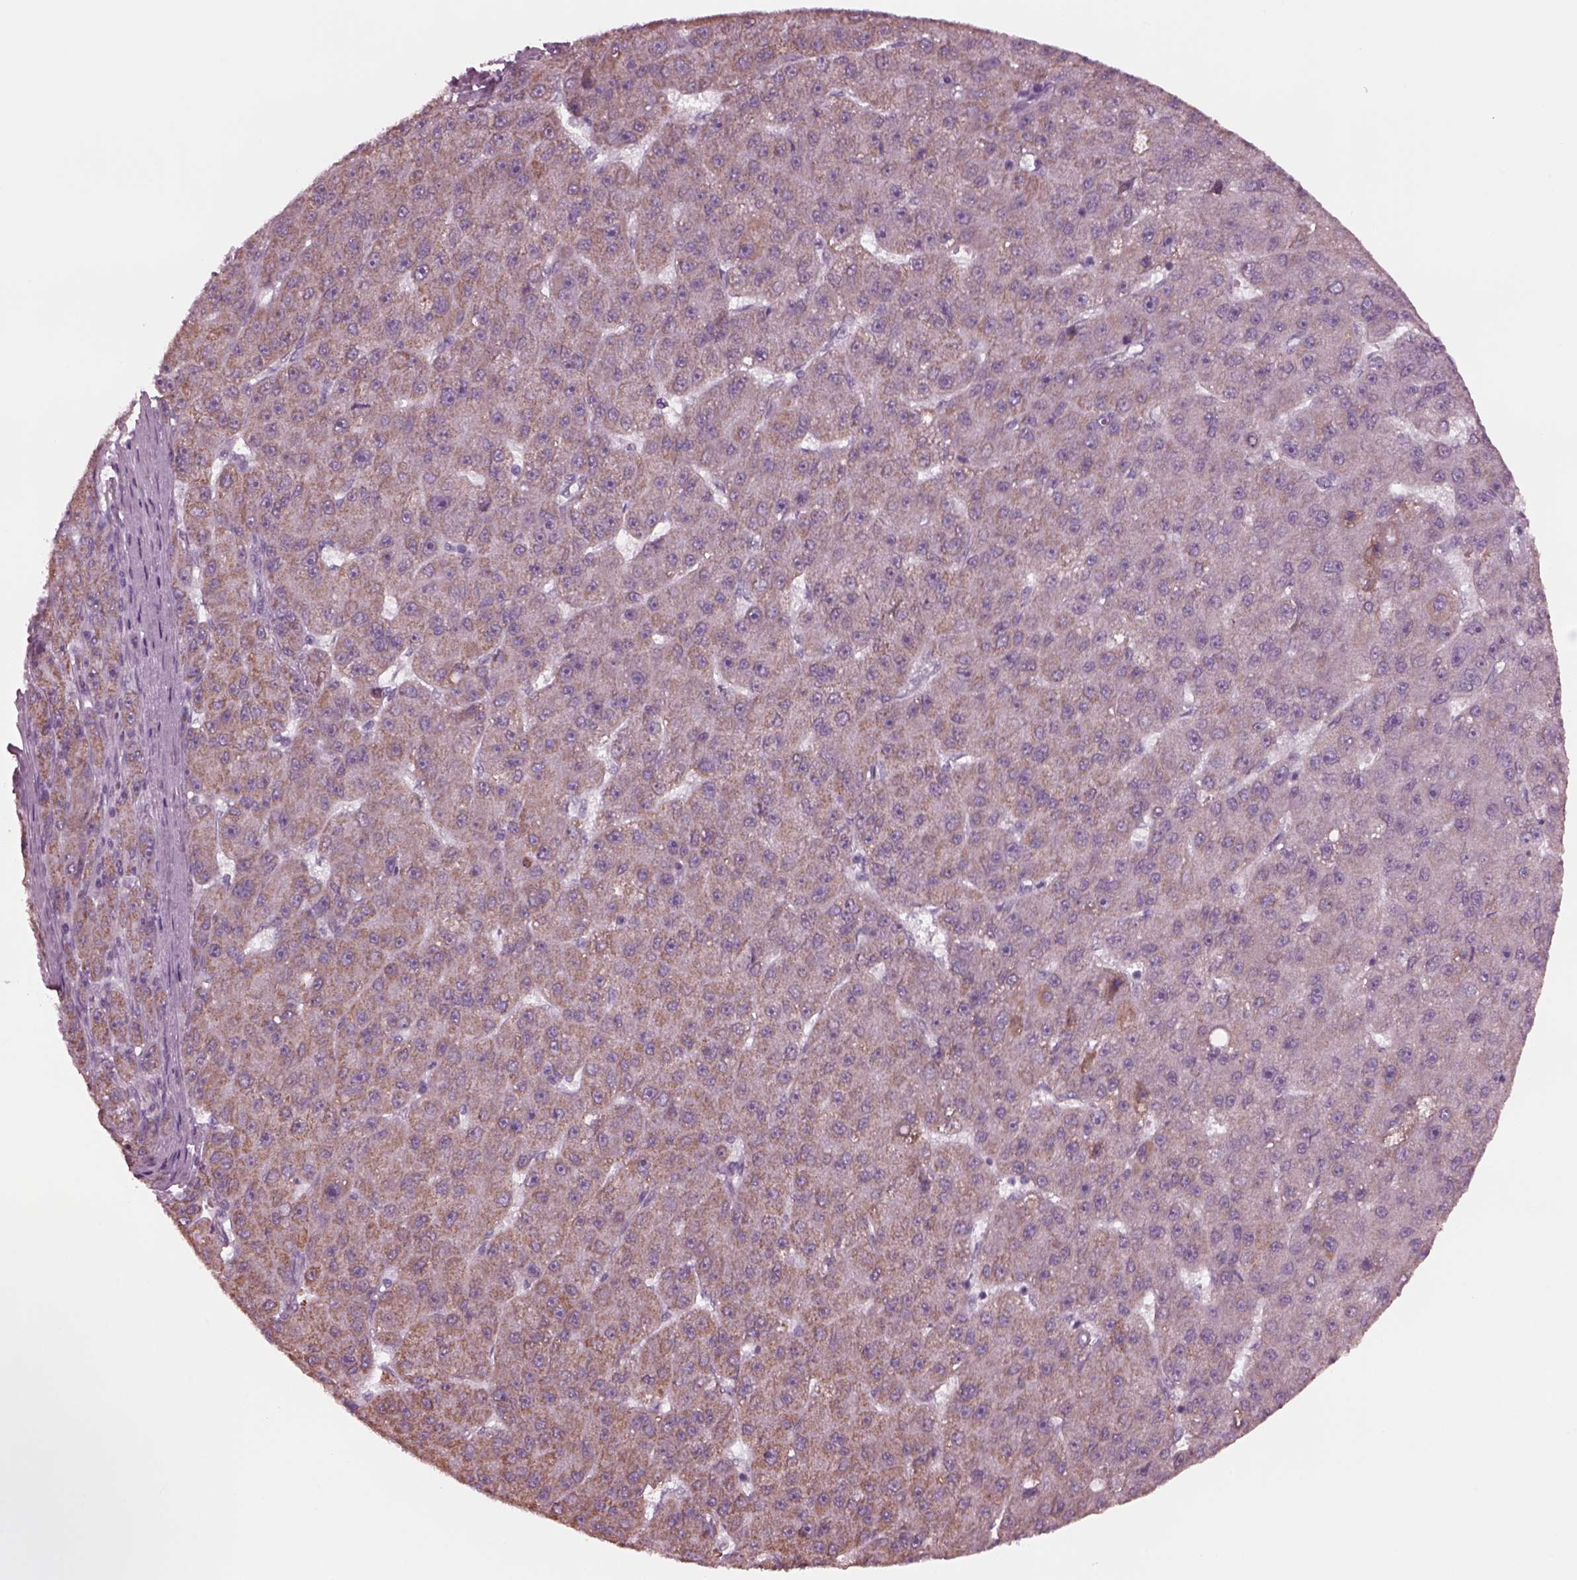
{"staining": {"intensity": "moderate", "quantity": "25%-75%", "location": "cytoplasmic/membranous"}, "tissue": "liver cancer", "cell_type": "Tumor cells", "image_type": "cancer", "snomed": [{"axis": "morphology", "description": "Carcinoma, Hepatocellular, NOS"}, {"axis": "topography", "description": "Liver"}], "caption": "This photomicrograph shows liver cancer (hepatocellular carcinoma) stained with immunohistochemistry to label a protein in brown. The cytoplasmic/membranous of tumor cells show moderate positivity for the protein. Nuclei are counter-stained blue.", "gene": "CELSR3", "patient": {"sex": "male", "age": 67}}